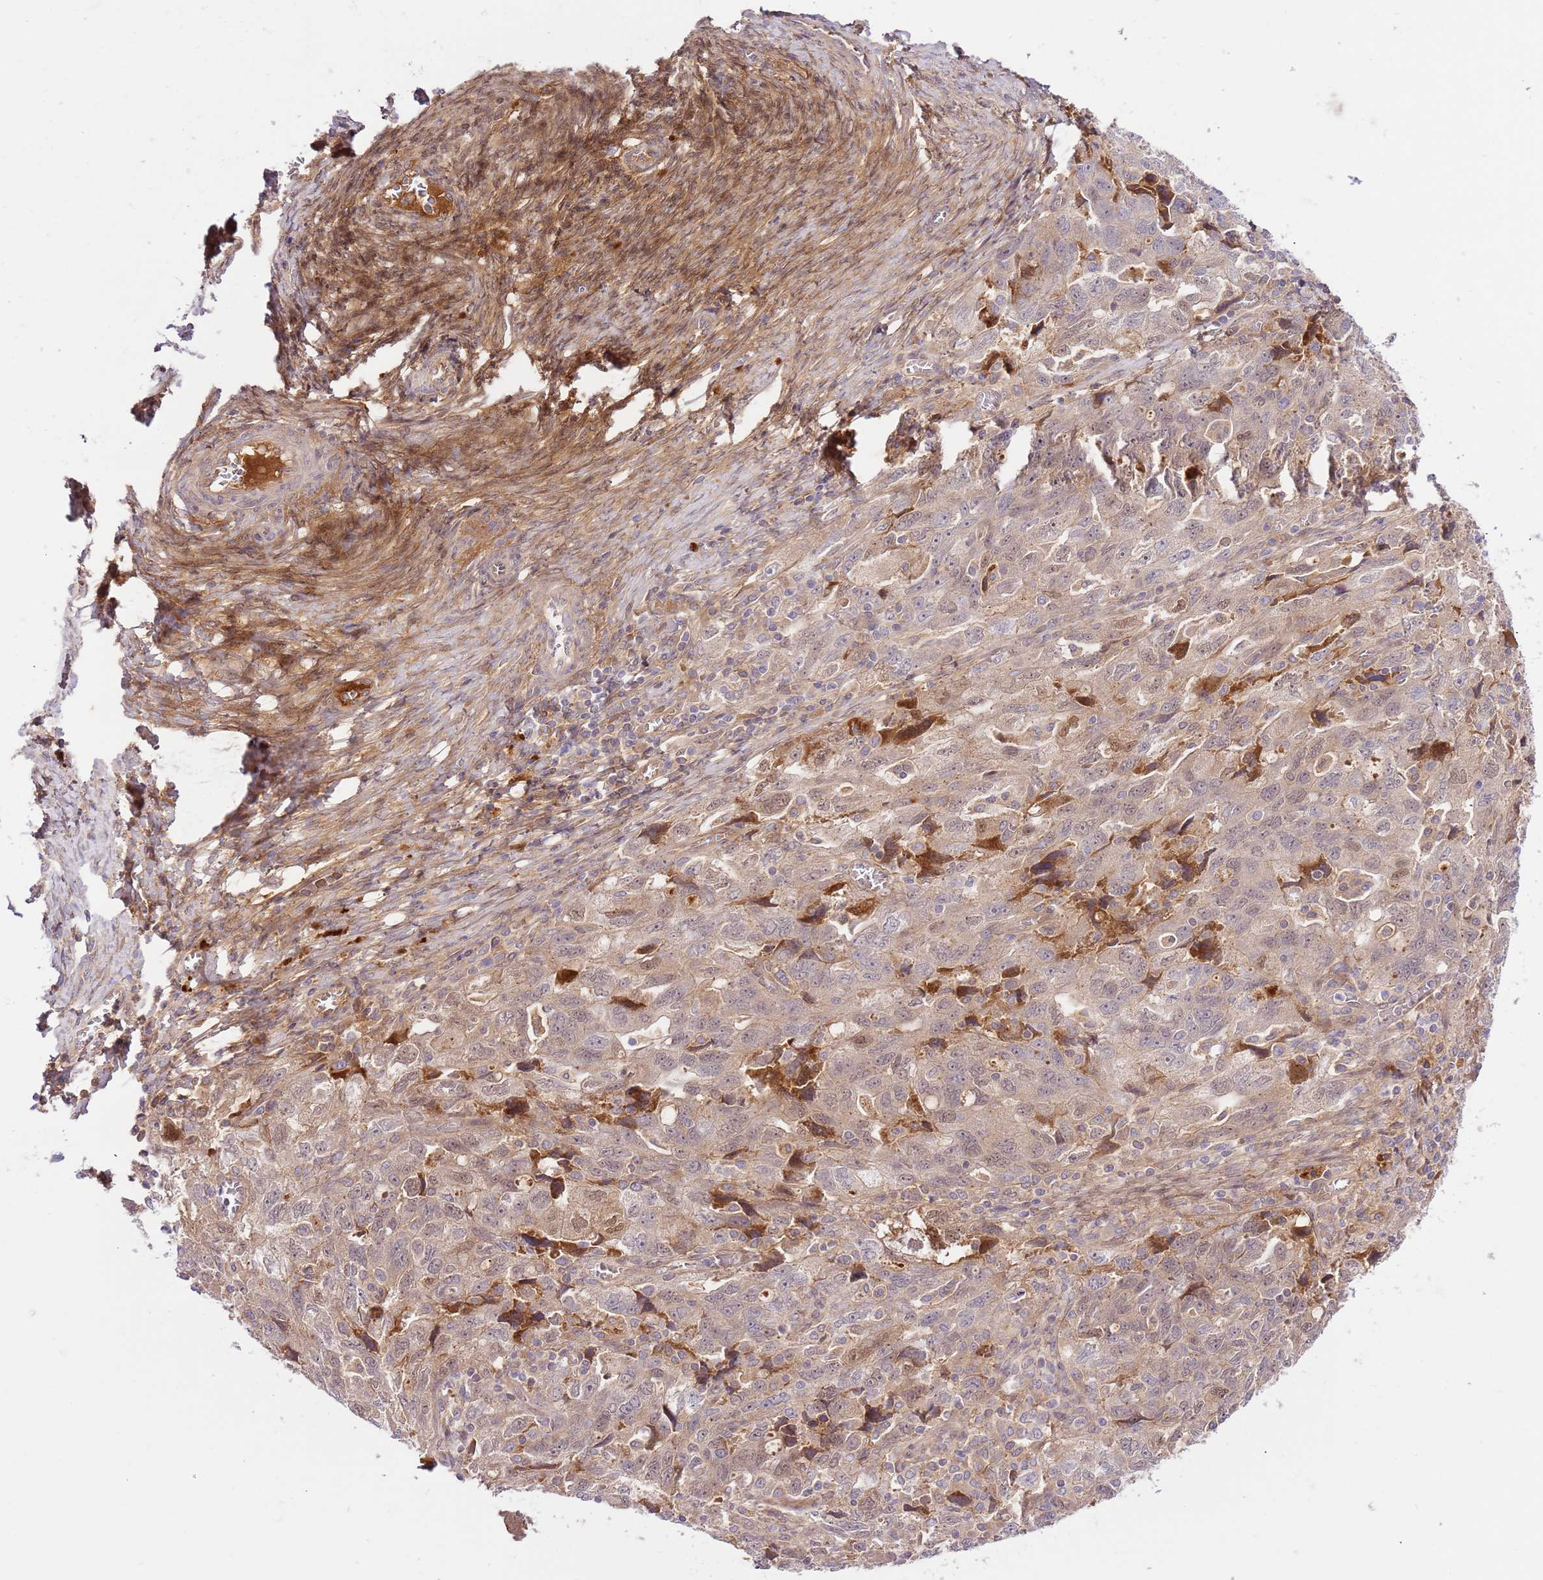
{"staining": {"intensity": "moderate", "quantity": "25%-75%", "location": "cytoplasmic/membranous,nuclear"}, "tissue": "ovarian cancer", "cell_type": "Tumor cells", "image_type": "cancer", "snomed": [{"axis": "morphology", "description": "Carcinoma, NOS"}, {"axis": "morphology", "description": "Cystadenocarcinoma, serous, NOS"}, {"axis": "topography", "description": "Ovary"}], "caption": "Ovarian cancer stained with DAB (3,3'-diaminobenzidine) immunohistochemistry (IHC) displays medium levels of moderate cytoplasmic/membranous and nuclear expression in approximately 25%-75% of tumor cells.", "gene": "C8G", "patient": {"sex": "female", "age": 69}}